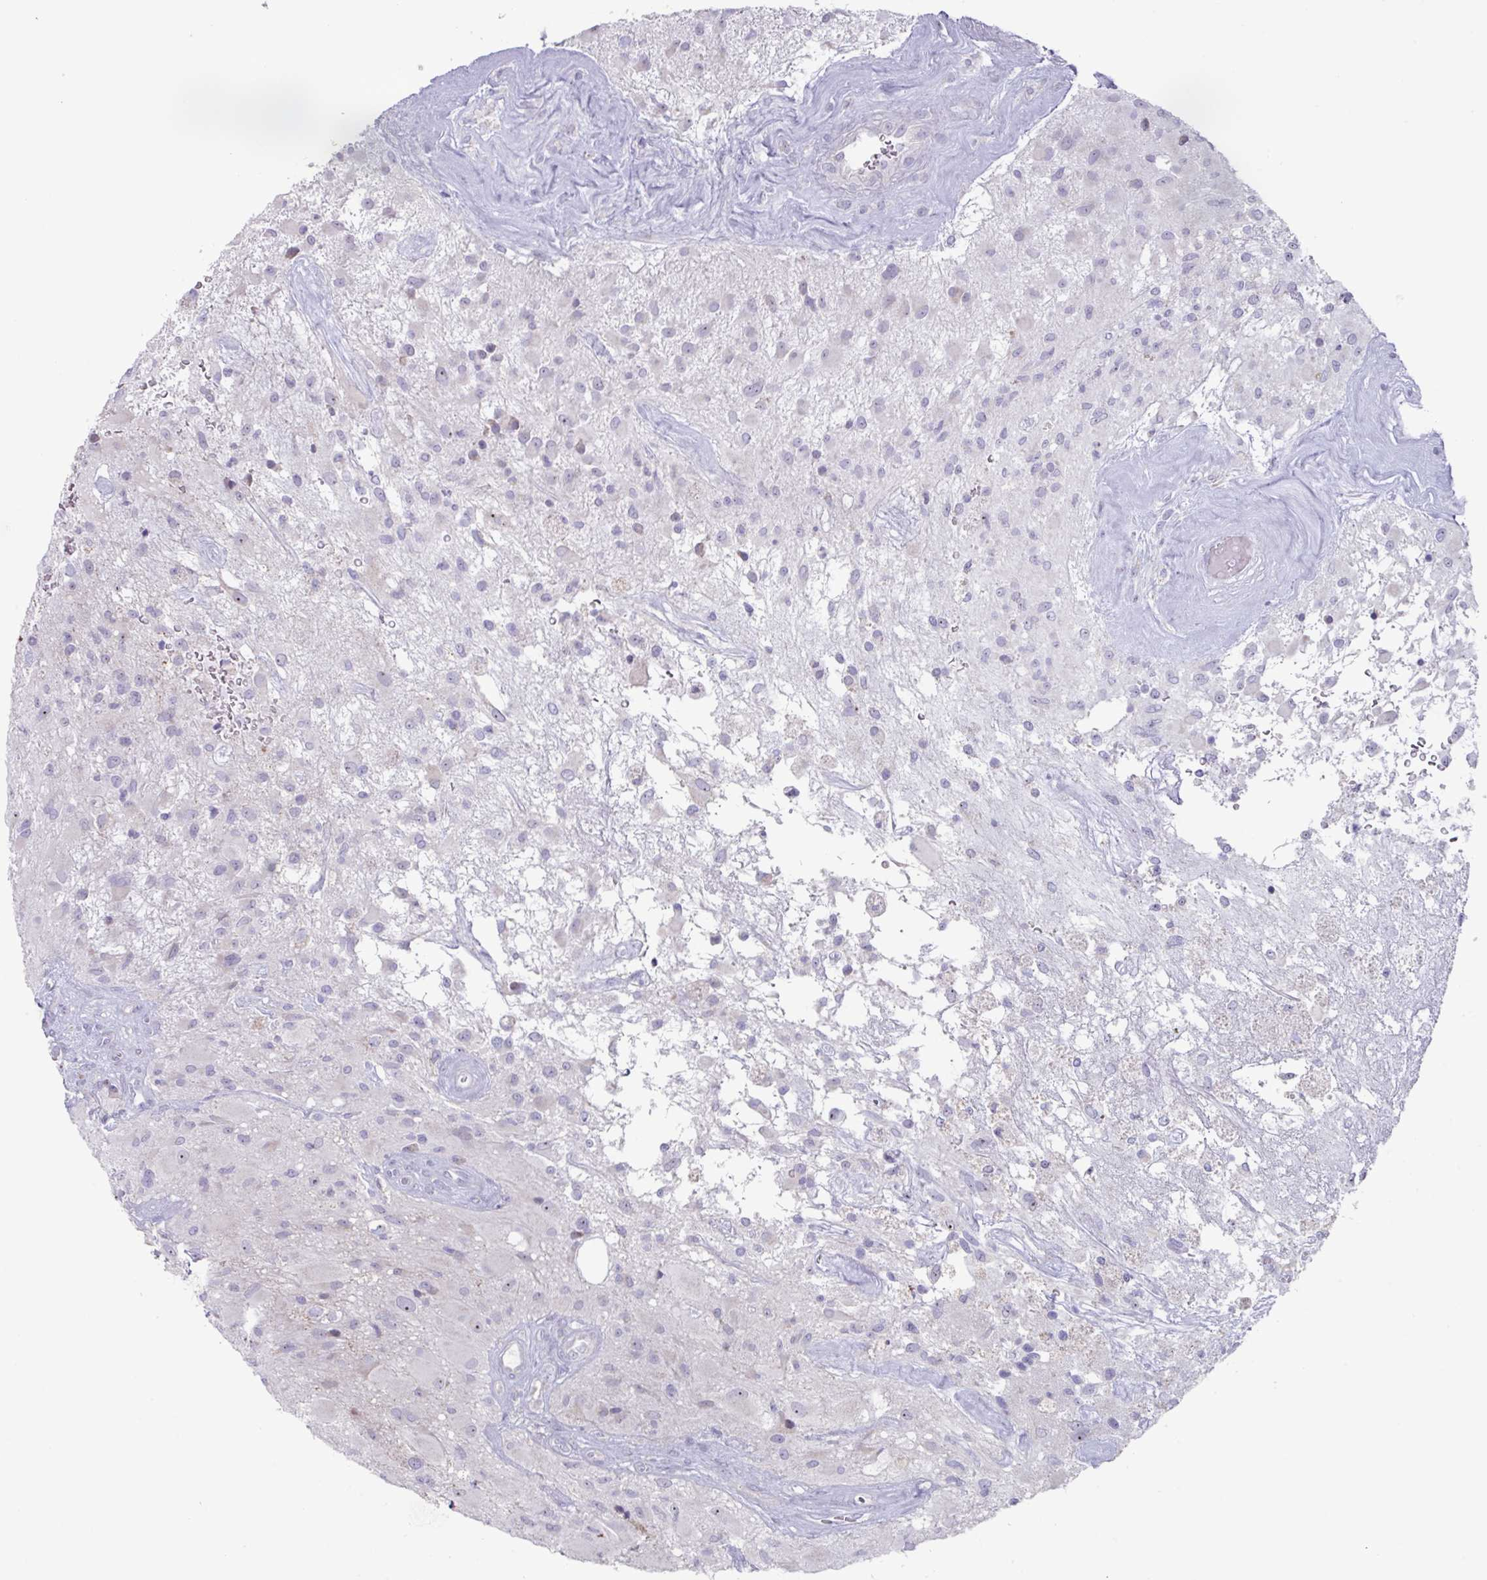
{"staining": {"intensity": "negative", "quantity": "none", "location": "none"}, "tissue": "glioma", "cell_type": "Tumor cells", "image_type": "cancer", "snomed": [{"axis": "morphology", "description": "Glioma, malignant, High grade"}, {"axis": "topography", "description": "Brain"}], "caption": "Human glioma stained for a protein using immunohistochemistry reveals no positivity in tumor cells.", "gene": "MT-ND4", "patient": {"sex": "female", "age": 67}}